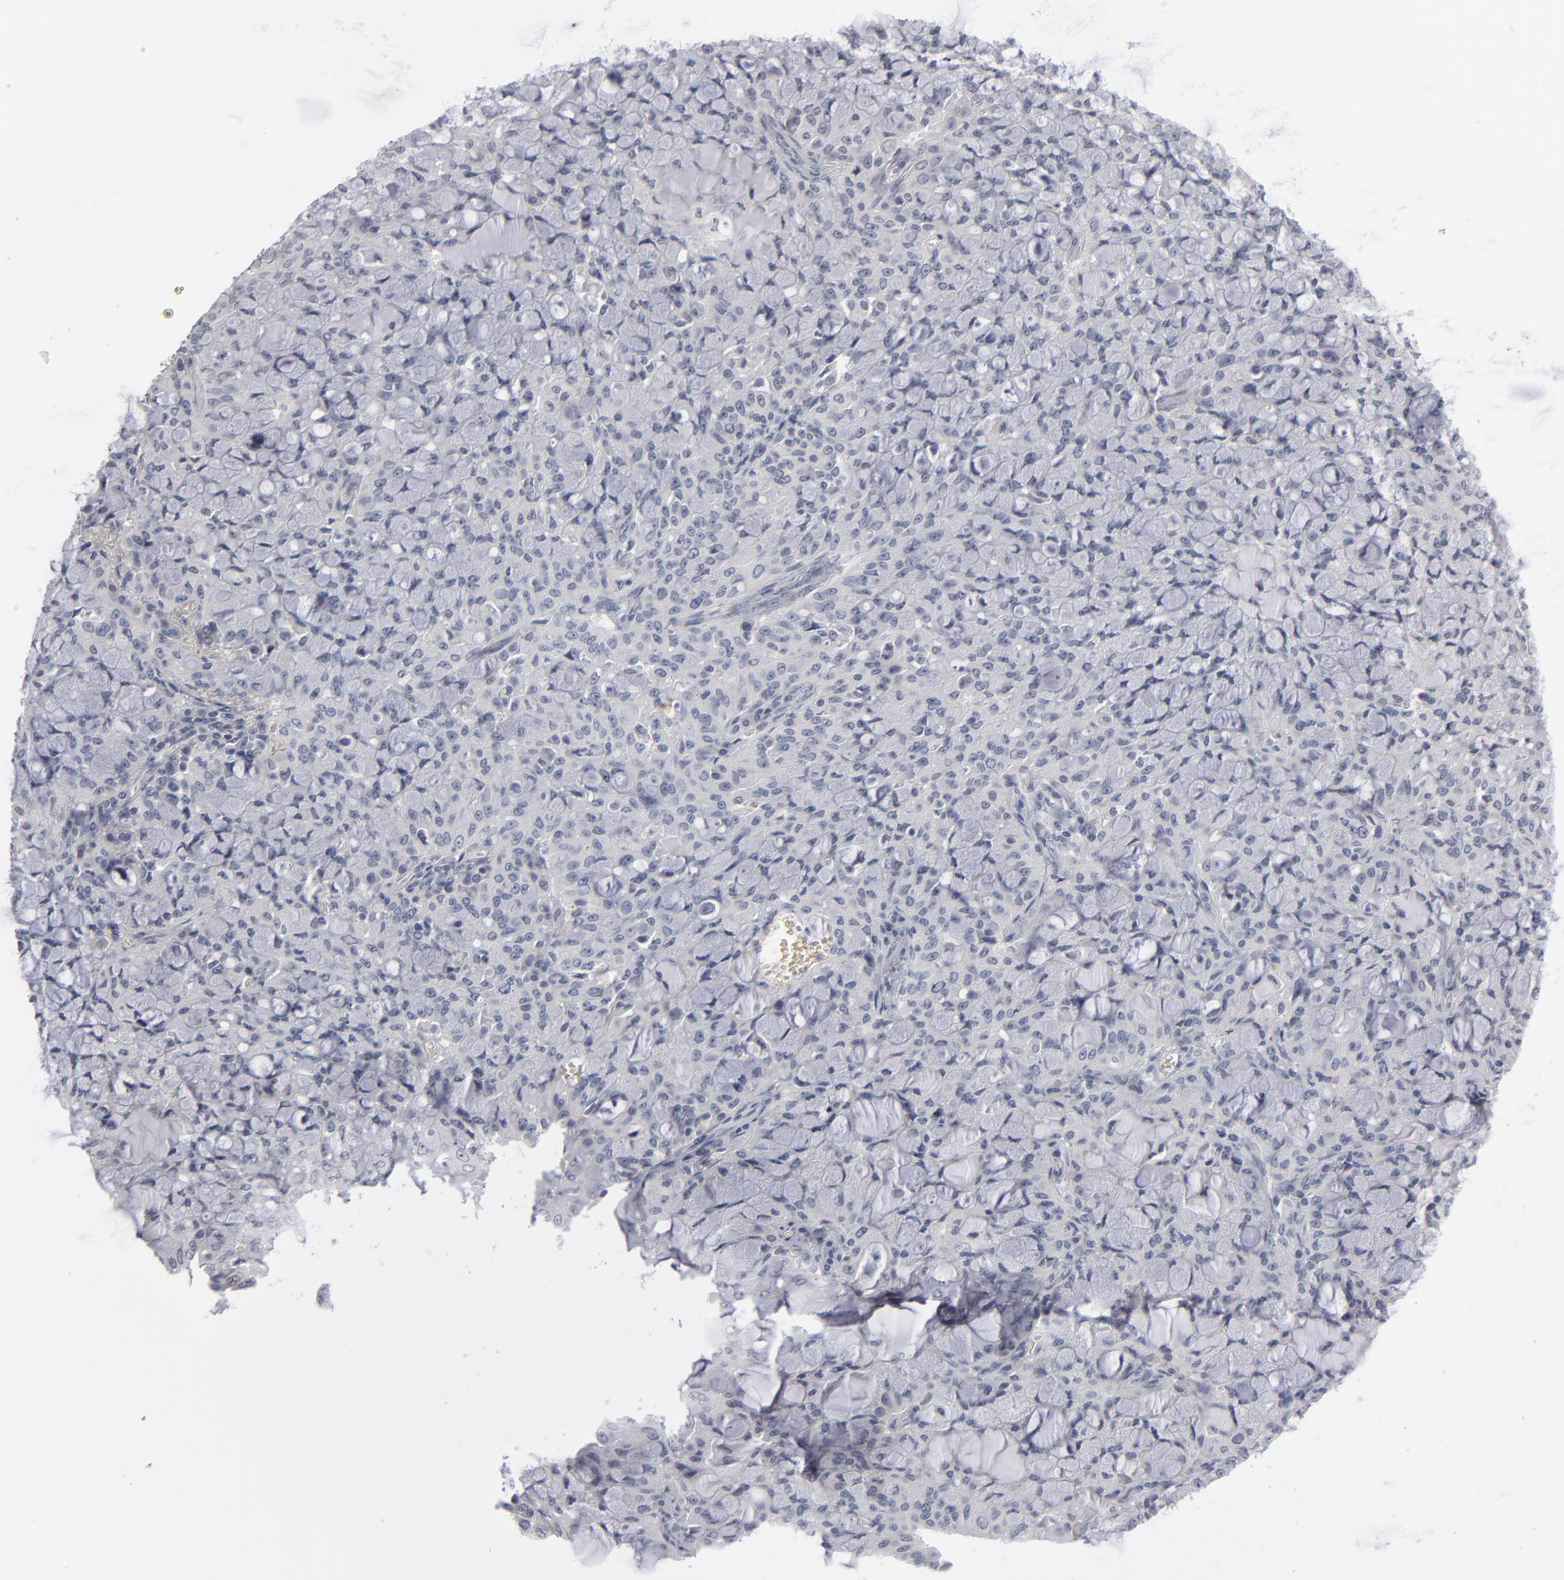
{"staining": {"intensity": "negative", "quantity": "none", "location": "none"}, "tissue": "lung cancer", "cell_type": "Tumor cells", "image_type": "cancer", "snomed": [{"axis": "morphology", "description": "Adenocarcinoma, NOS"}, {"axis": "topography", "description": "Lung"}], "caption": "Tumor cells are negative for brown protein staining in lung cancer.", "gene": "KIAA1210", "patient": {"sex": "female", "age": 44}}